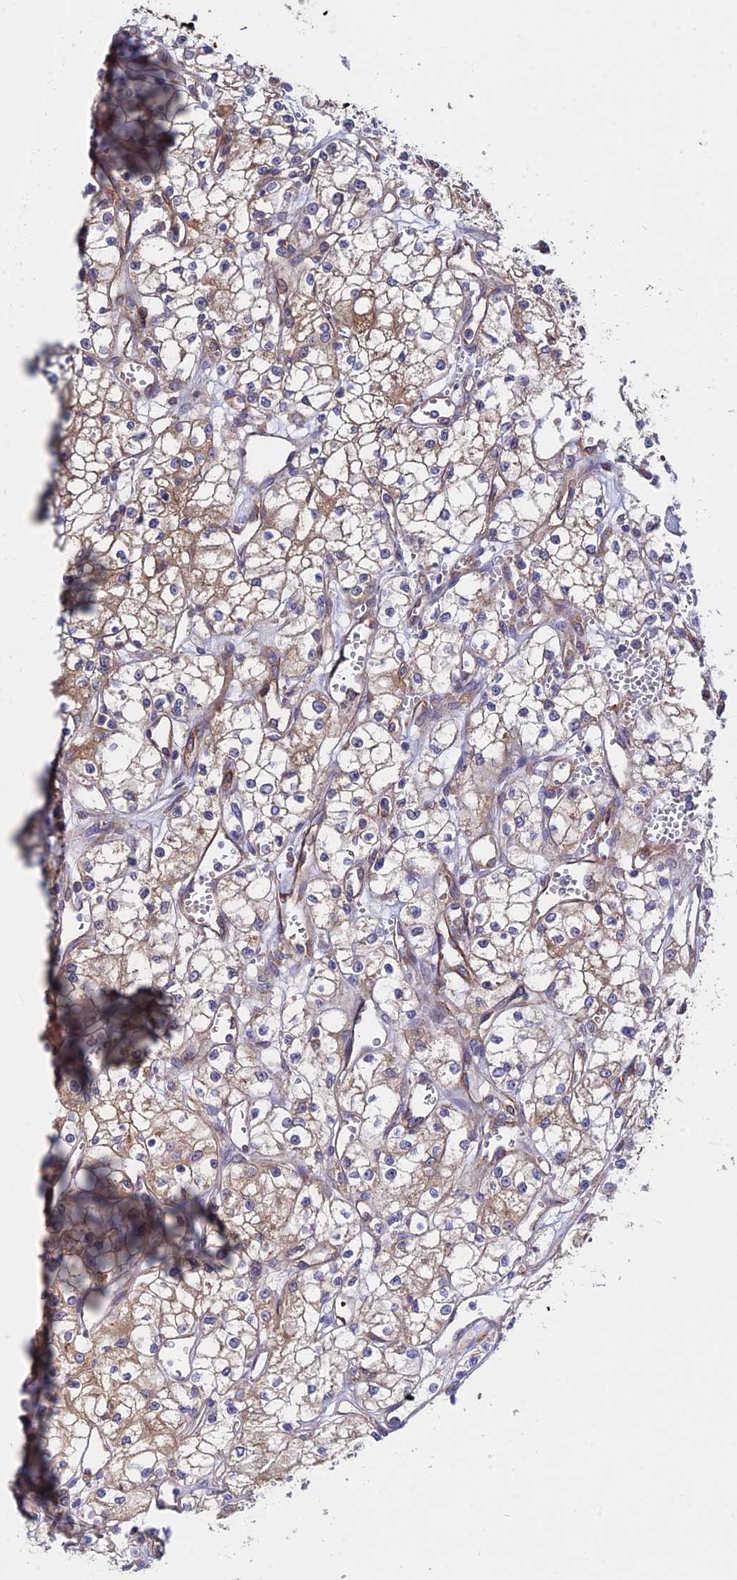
{"staining": {"intensity": "moderate", "quantity": ">75%", "location": "cytoplasmic/membranous"}, "tissue": "renal cancer", "cell_type": "Tumor cells", "image_type": "cancer", "snomed": [{"axis": "morphology", "description": "Adenocarcinoma, NOS"}, {"axis": "topography", "description": "Kidney"}], "caption": "Tumor cells show medium levels of moderate cytoplasmic/membranous staining in approximately >75% of cells in renal cancer (adenocarcinoma). Immunohistochemistry stains the protein of interest in brown and the nuclei are stained blue.", "gene": "CDC37L1", "patient": {"sex": "male", "age": 59}}